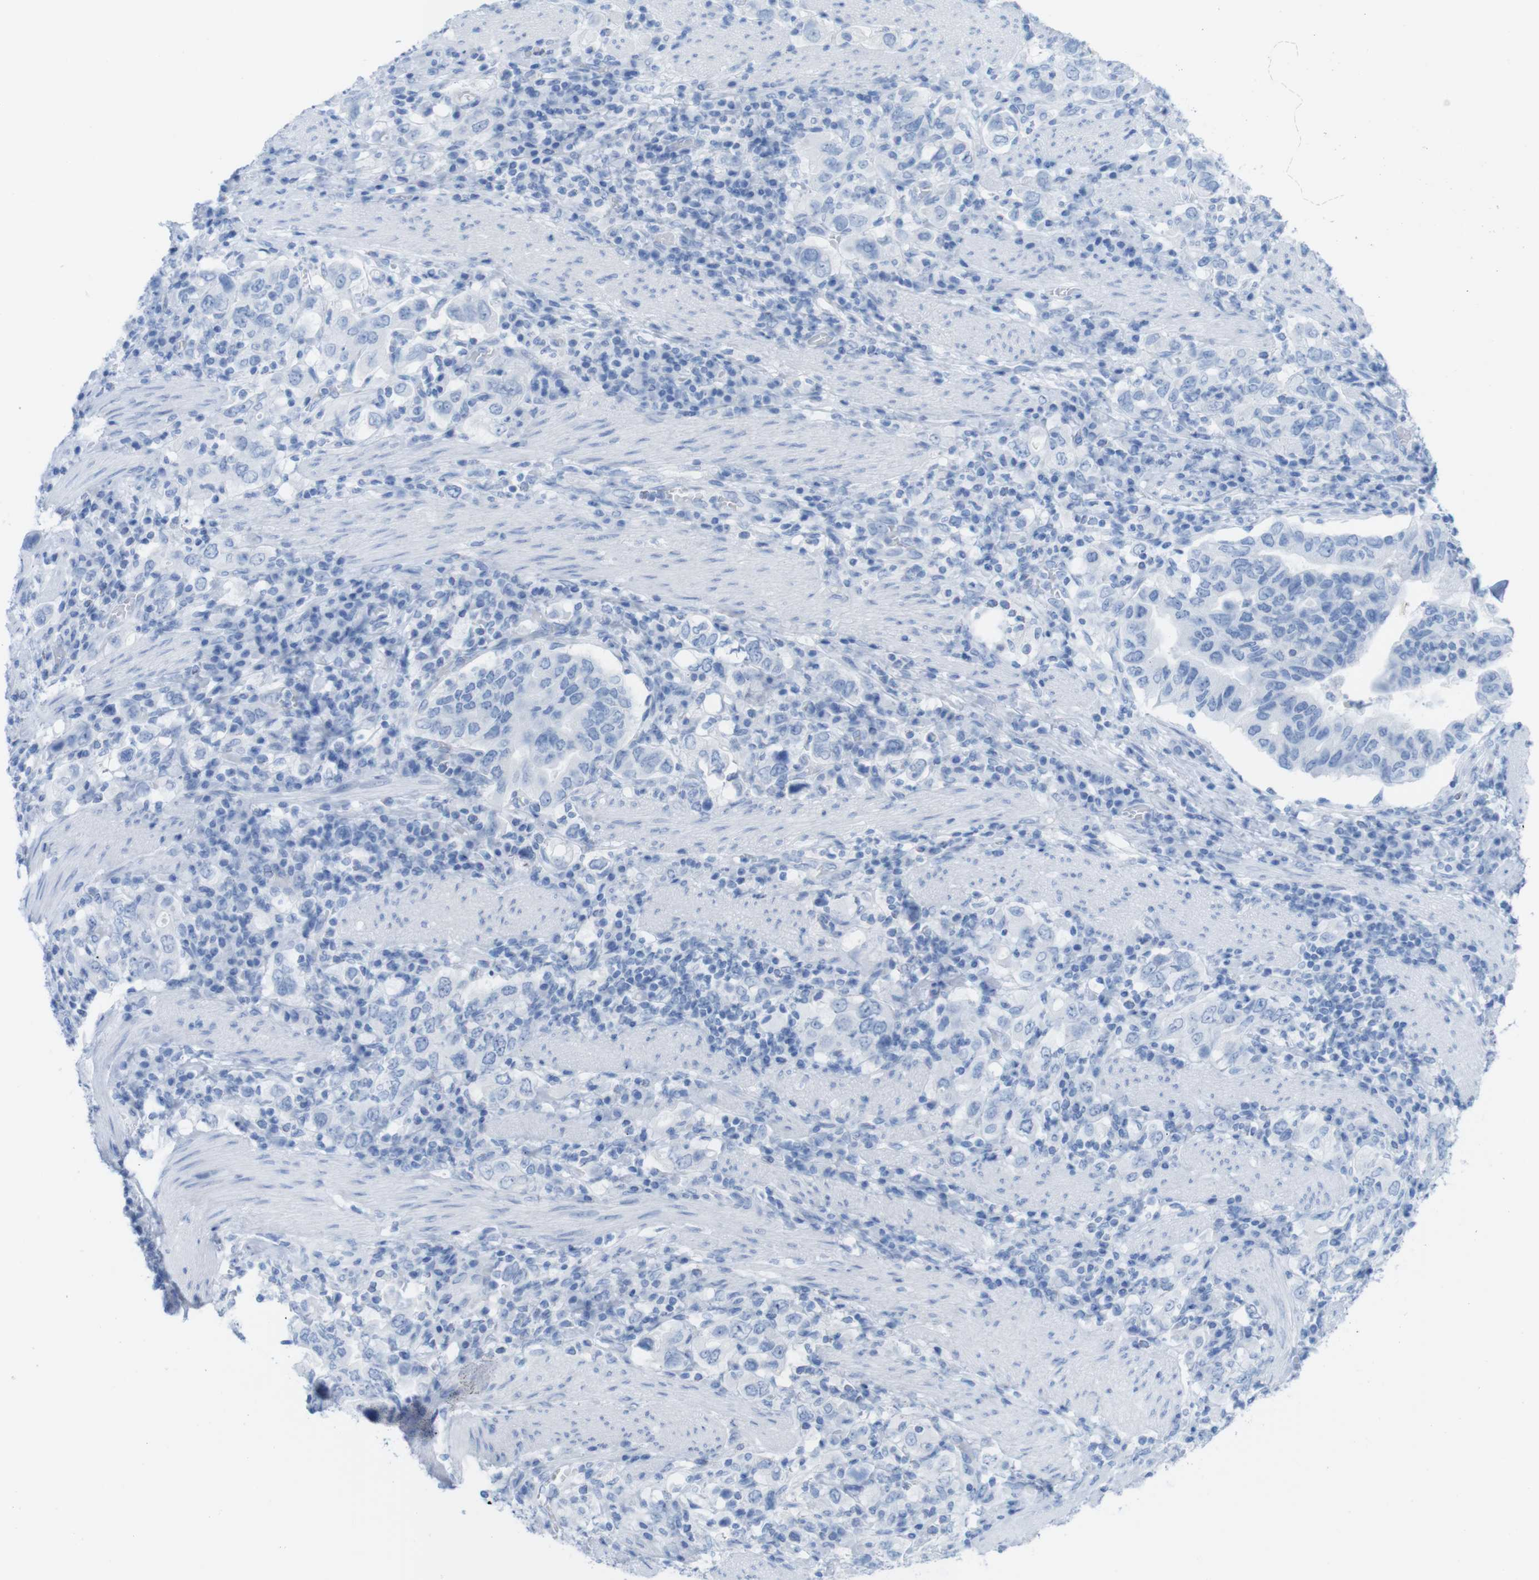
{"staining": {"intensity": "negative", "quantity": "none", "location": "none"}, "tissue": "stomach cancer", "cell_type": "Tumor cells", "image_type": "cancer", "snomed": [{"axis": "morphology", "description": "Adenocarcinoma, NOS"}, {"axis": "topography", "description": "Stomach, upper"}], "caption": "IHC micrograph of adenocarcinoma (stomach) stained for a protein (brown), which demonstrates no staining in tumor cells.", "gene": "MYH7", "patient": {"sex": "male", "age": 62}}